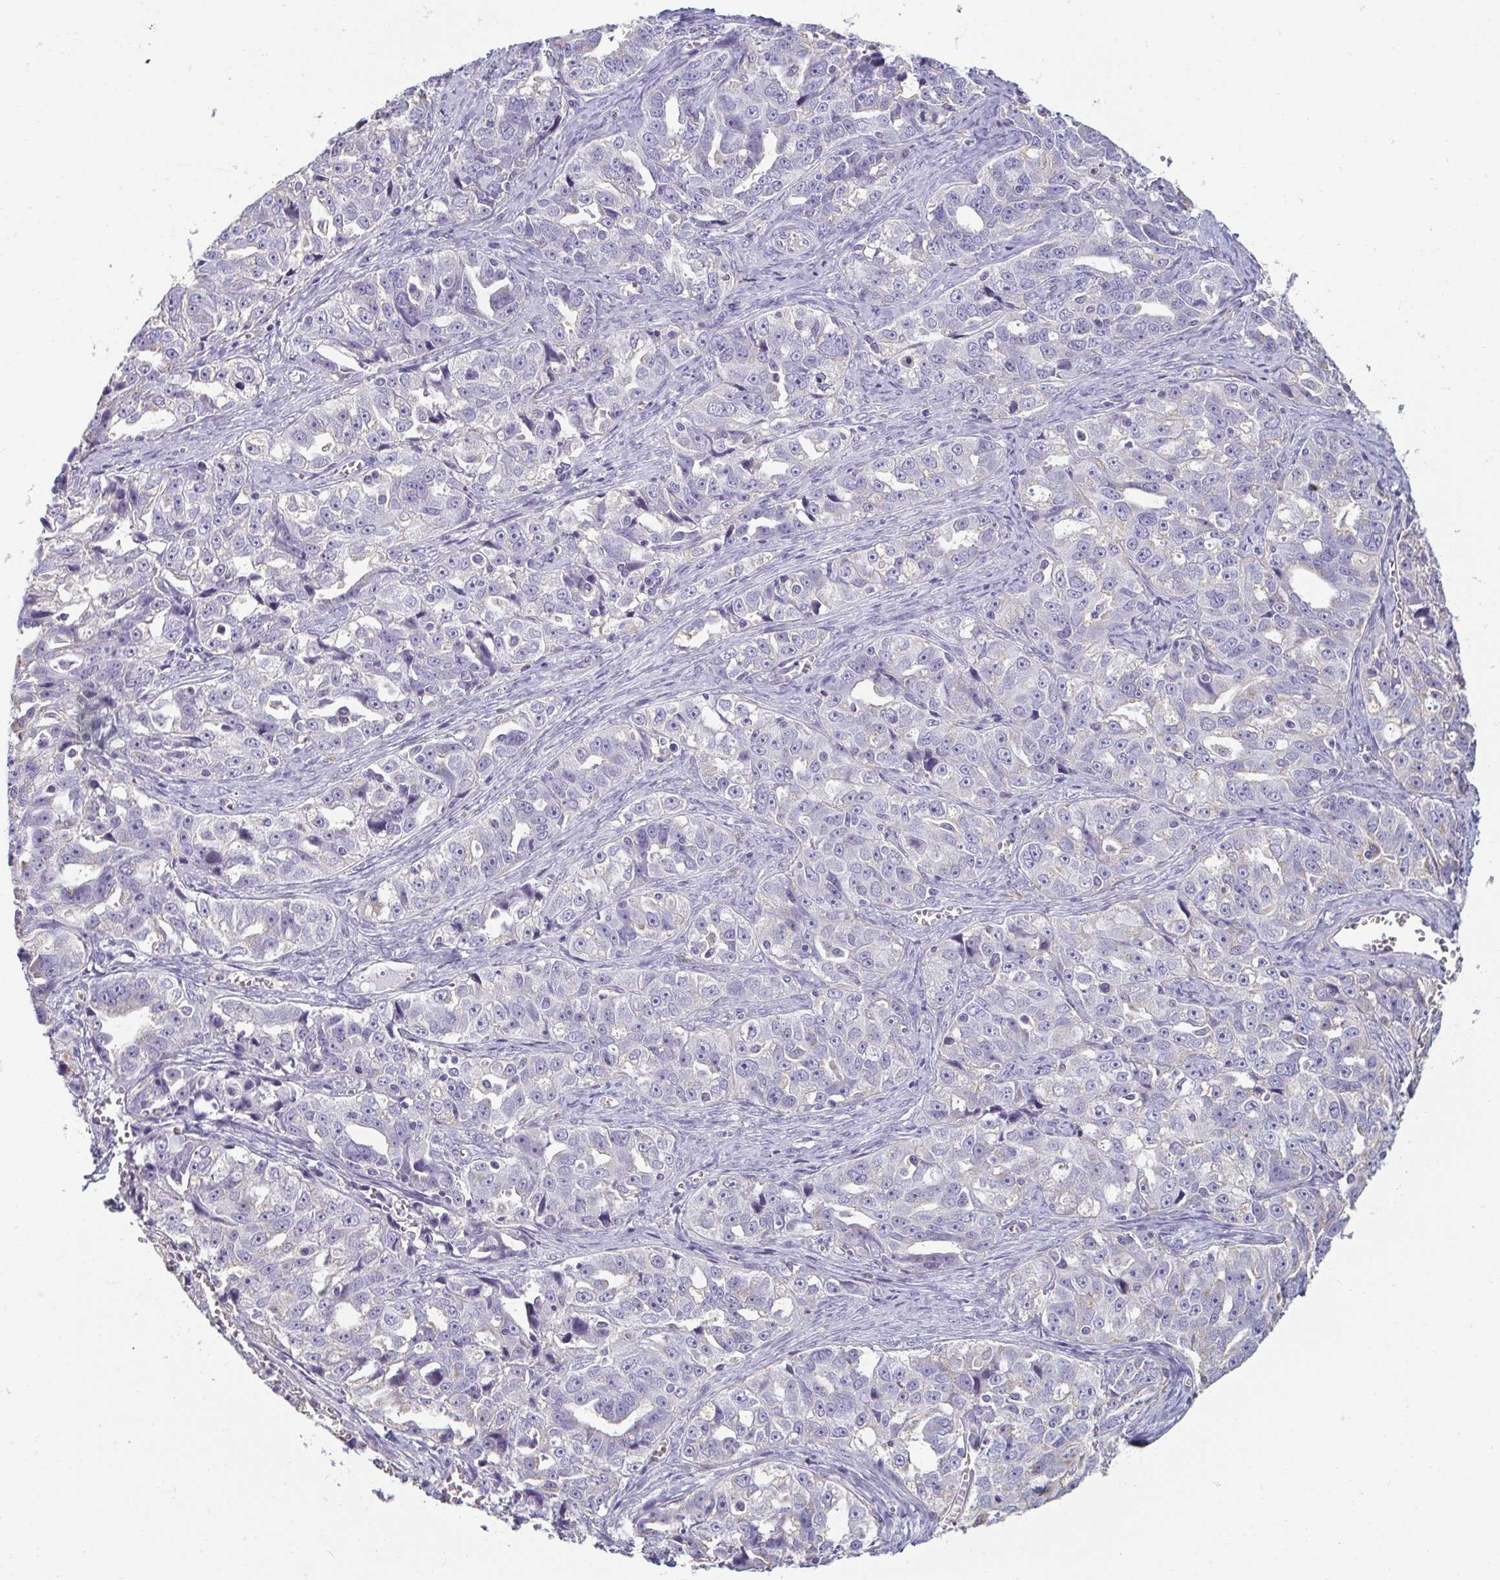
{"staining": {"intensity": "negative", "quantity": "none", "location": "none"}, "tissue": "ovarian cancer", "cell_type": "Tumor cells", "image_type": "cancer", "snomed": [{"axis": "morphology", "description": "Cystadenocarcinoma, serous, NOS"}, {"axis": "topography", "description": "Ovary"}], "caption": "An immunohistochemistry (IHC) histopathology image of ovarian cancer (serous cystadenocarcinoma) is shown. There is no staining in tumor cells of ovarian cancer (serous cystadenocarcinoma).", "gene": "PDE2A", "patient": {"sex": "female", "age": 51}}